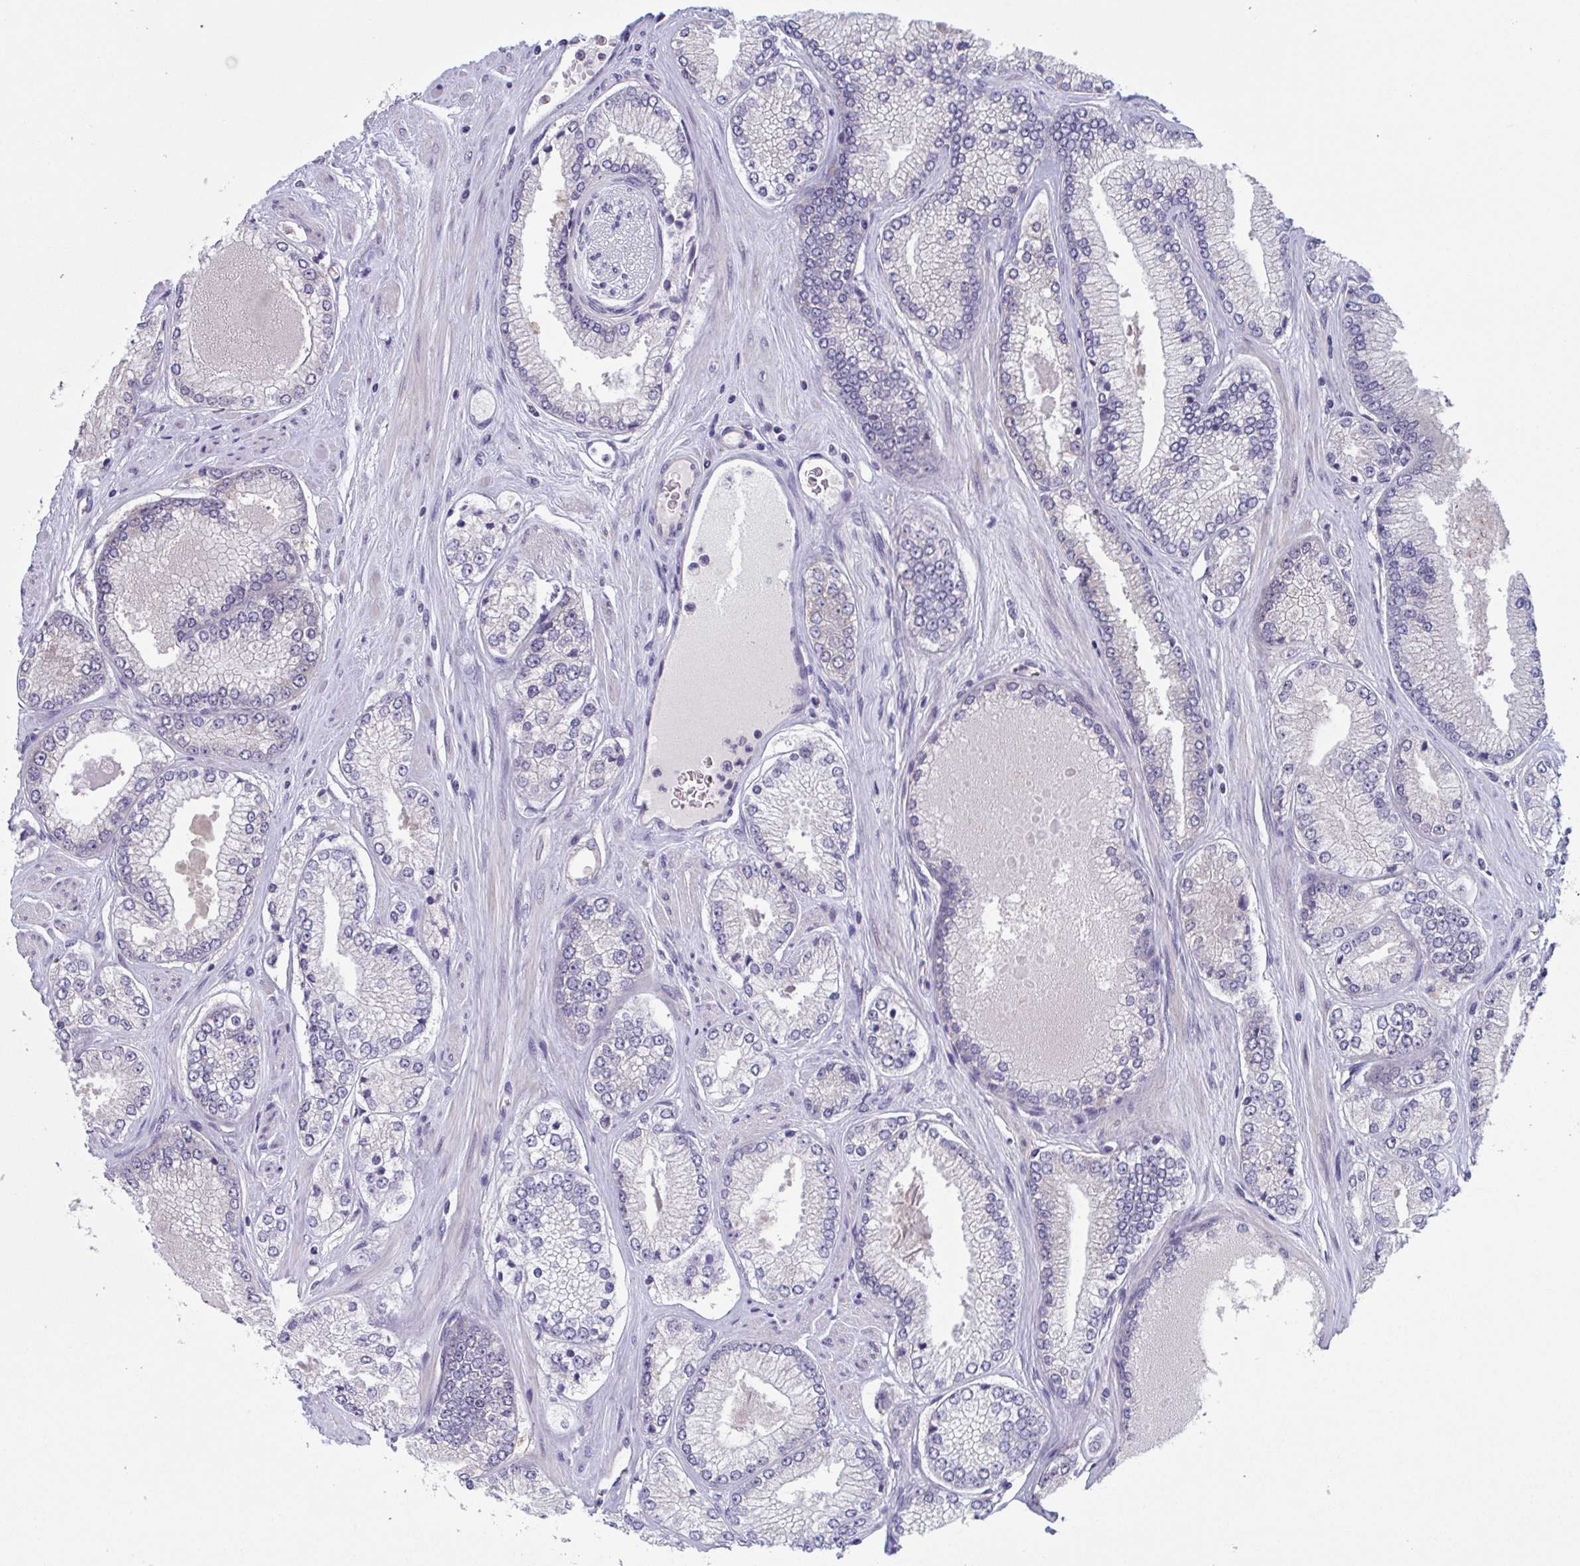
{"staining": {"intensity": "negative", "quantity": "none", "location": "none"}, "tissue": "prostate cancer", "cell_type": "Tumor cells", "image_type": "cancer", "snomed": [{"axis": "morphology", "description": "Adenocarcinoma, Low grade"}, {"axis": "topography", "description": "Prostate"}], "caption": "A high-resolution histopathology image shows immunohistochemistry staining of low-grade adenocarcinoma (prostate), which exhibits no significant positivity in tumor cells.", "gene": "RIOK1", "patient": {"sex": "male", "age": 67}}